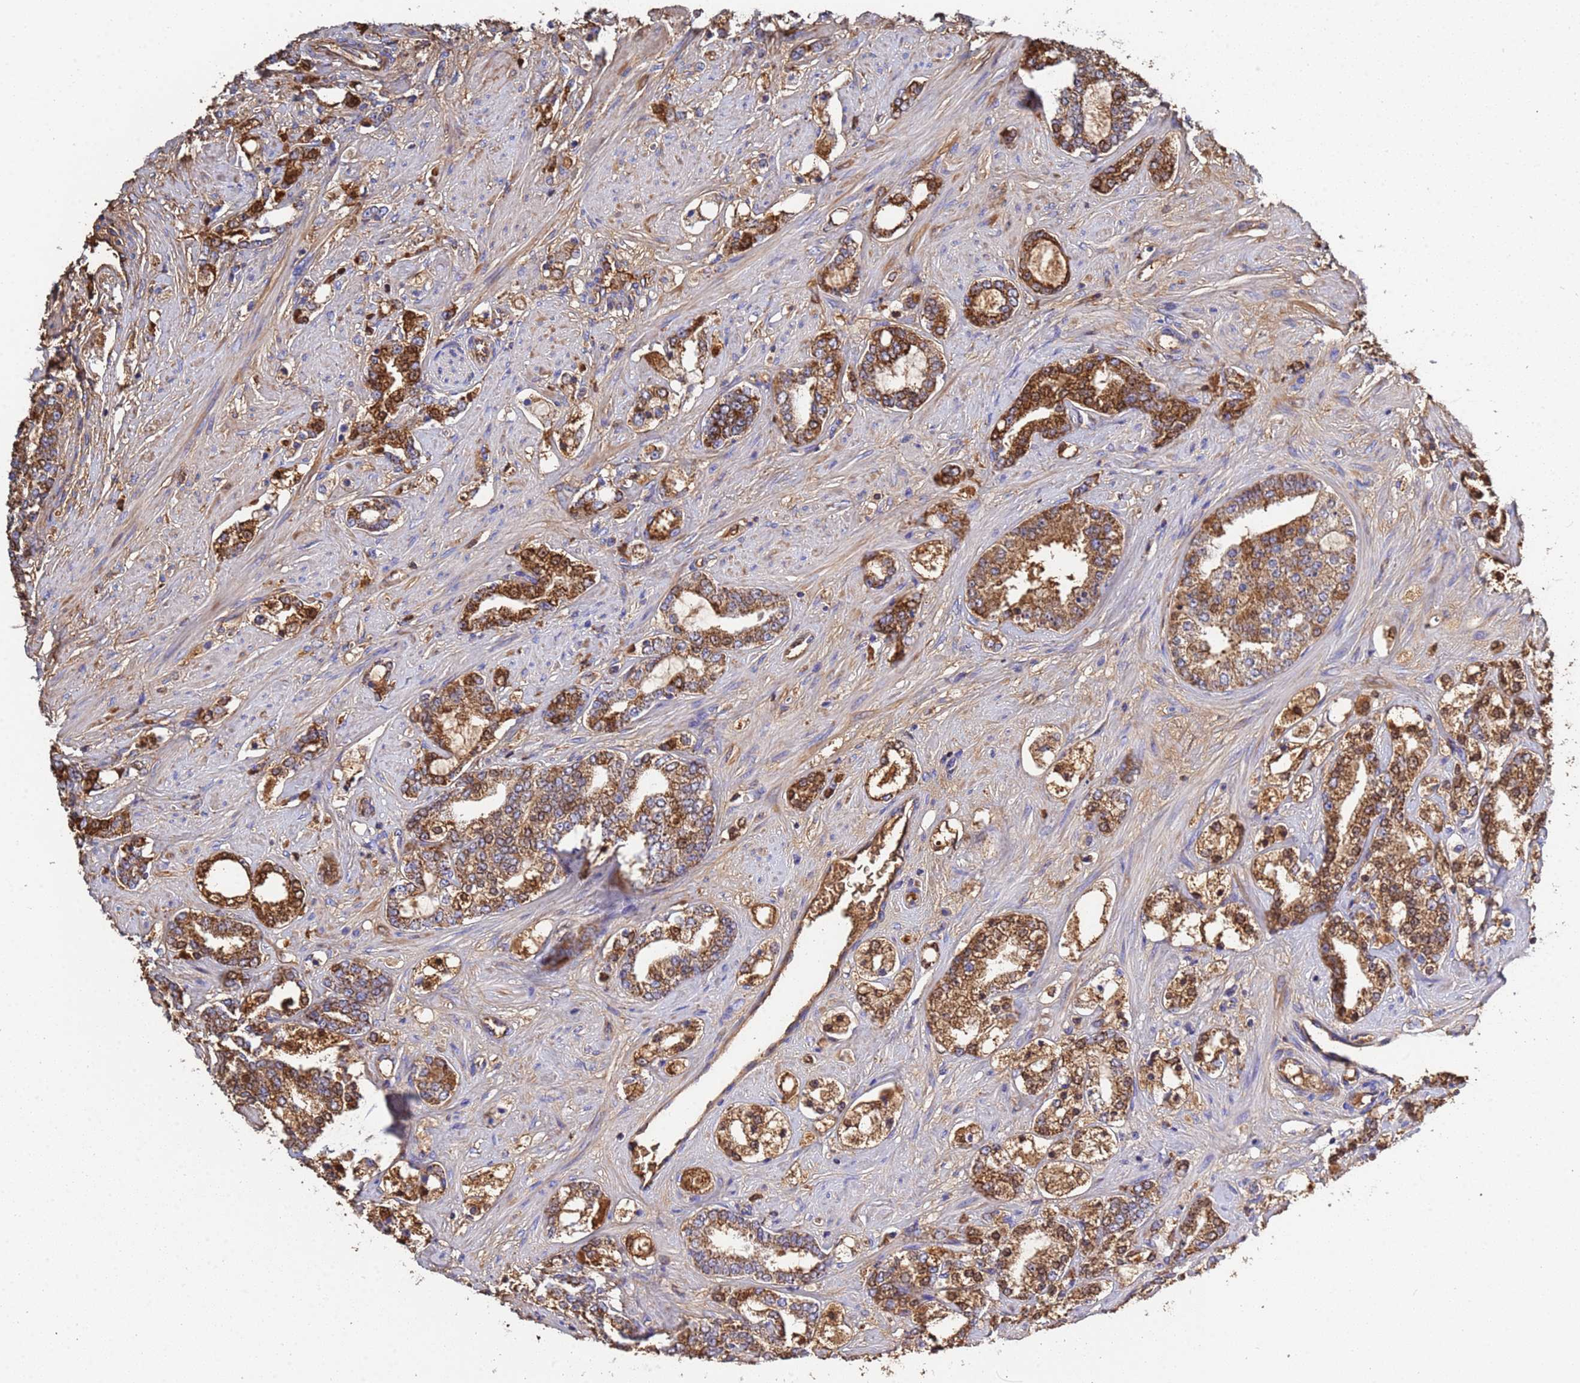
{"staining": {"intensity": "moderate", "quantity": ">75%", "location": "cytoplasmic/membranous,nuclear"}, "tissue": "prostate cancer", "cell_type": "Tumor cells", "image_type": "cancer", "snomed": [{"axis": "morphology", "description": "Adenocarcinoma, High grade"}, {"axis": "topography", "description": "Prostate"}], "caption": "Protein analysis of prostate cancer (high-grade adenocarcinoma) tissue demonstrates moderate cytoplasmic/membranous and nuclear expression in about >75% of tumor cells.", "gene": "GLUD1", "patient": {"sex": "male", "age": 64}}